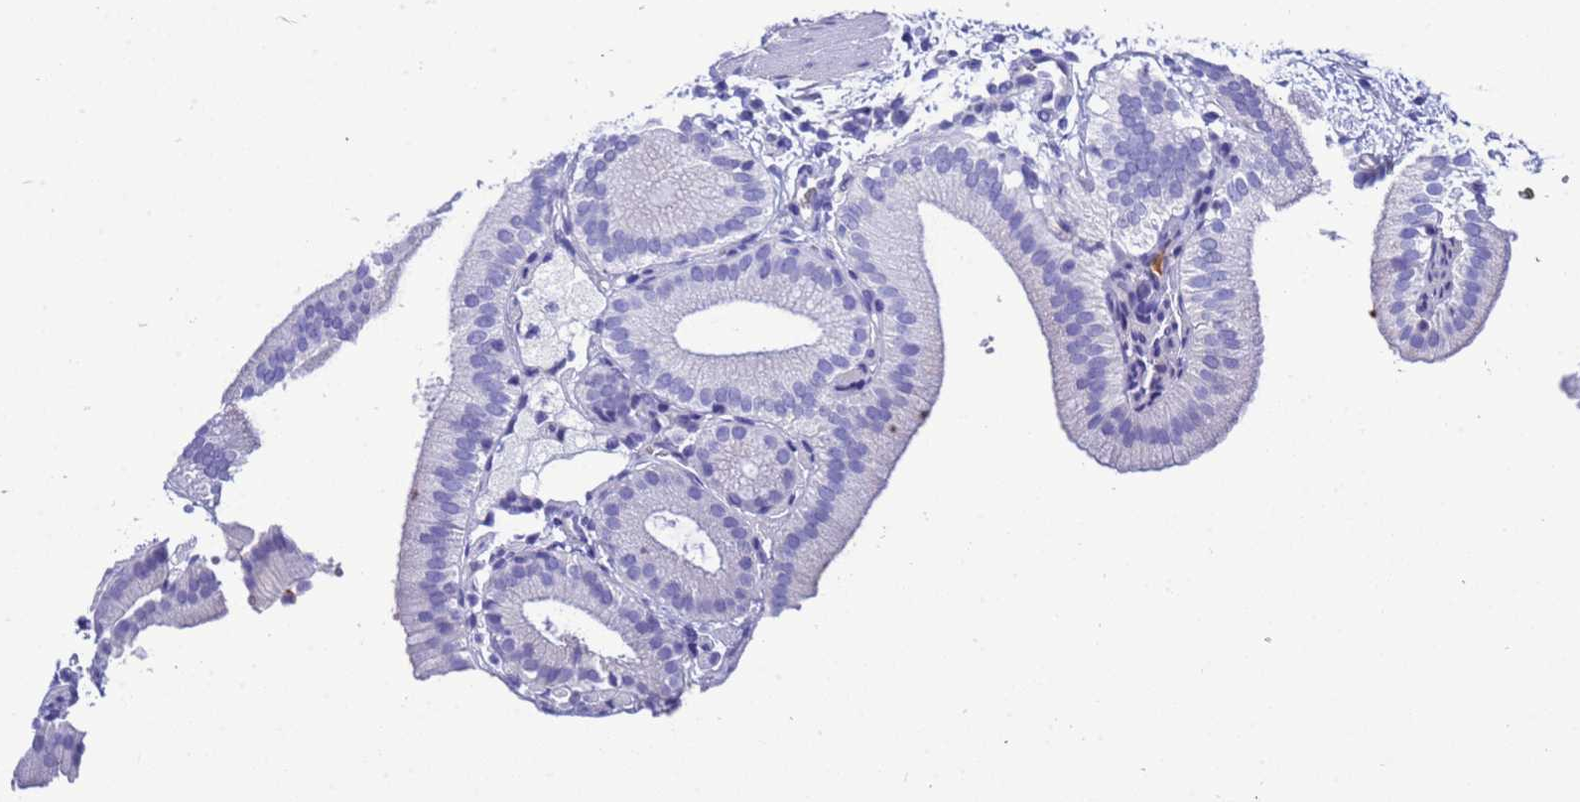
{"staining": {"intensity": "negative", "quantity": "none", "location": "none"}, "tissue": "gallbladder", "cell_type": "Glandular cells", "image_type": "normal", "snomed": [{"axis": "morphology", "description": "Normal tissue, NOS"}, {"axis": "topography", "description": "Gallbladder"}], "caption": "This image is of normal gallbladder stained with IHC to label a protein in brown with the nuclei are counter-stained blue. There is no staining in glandular cells.", "gene": "H1", "patient": {"sex": "male", "age": 55}}